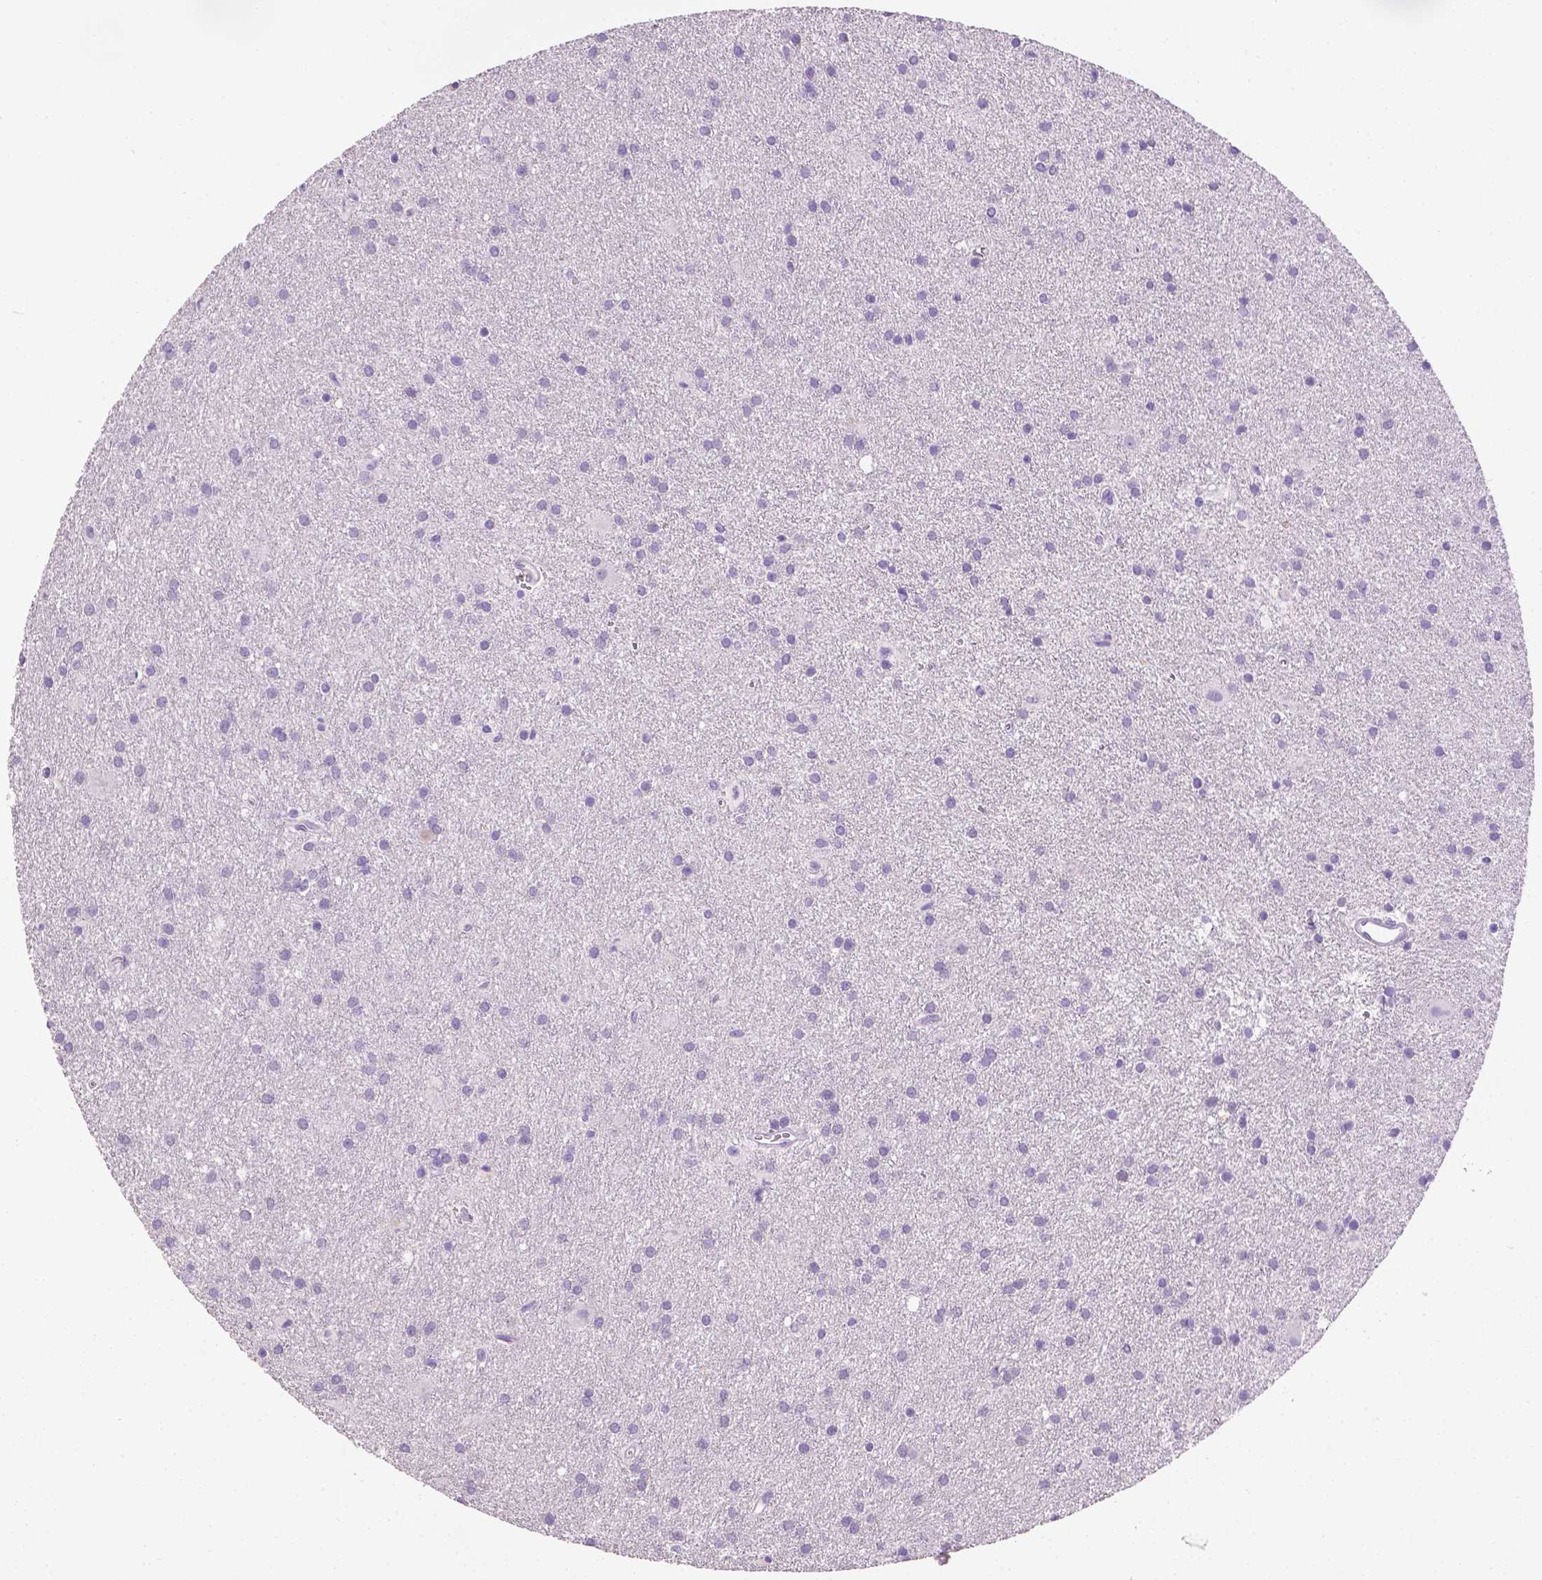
{"staining": {"intensity": "negative", "quantity": "none", "location": "none"}, "tissue": "glioma", "cell_type": "Tumor cells", "image_type": "cancer", "snomed": [{"axis": "morphology", "description": "Glioma, malignant, Low grade"}, {"axis": "topography", "description": "Brain"}], "caption": "Malignant glioma (low-grade) was stained to show a protein in brown. There is no significant staining in tumor cells.", "gene": "TACSTD2", "patient": {"sex": "male", "age": 58}}